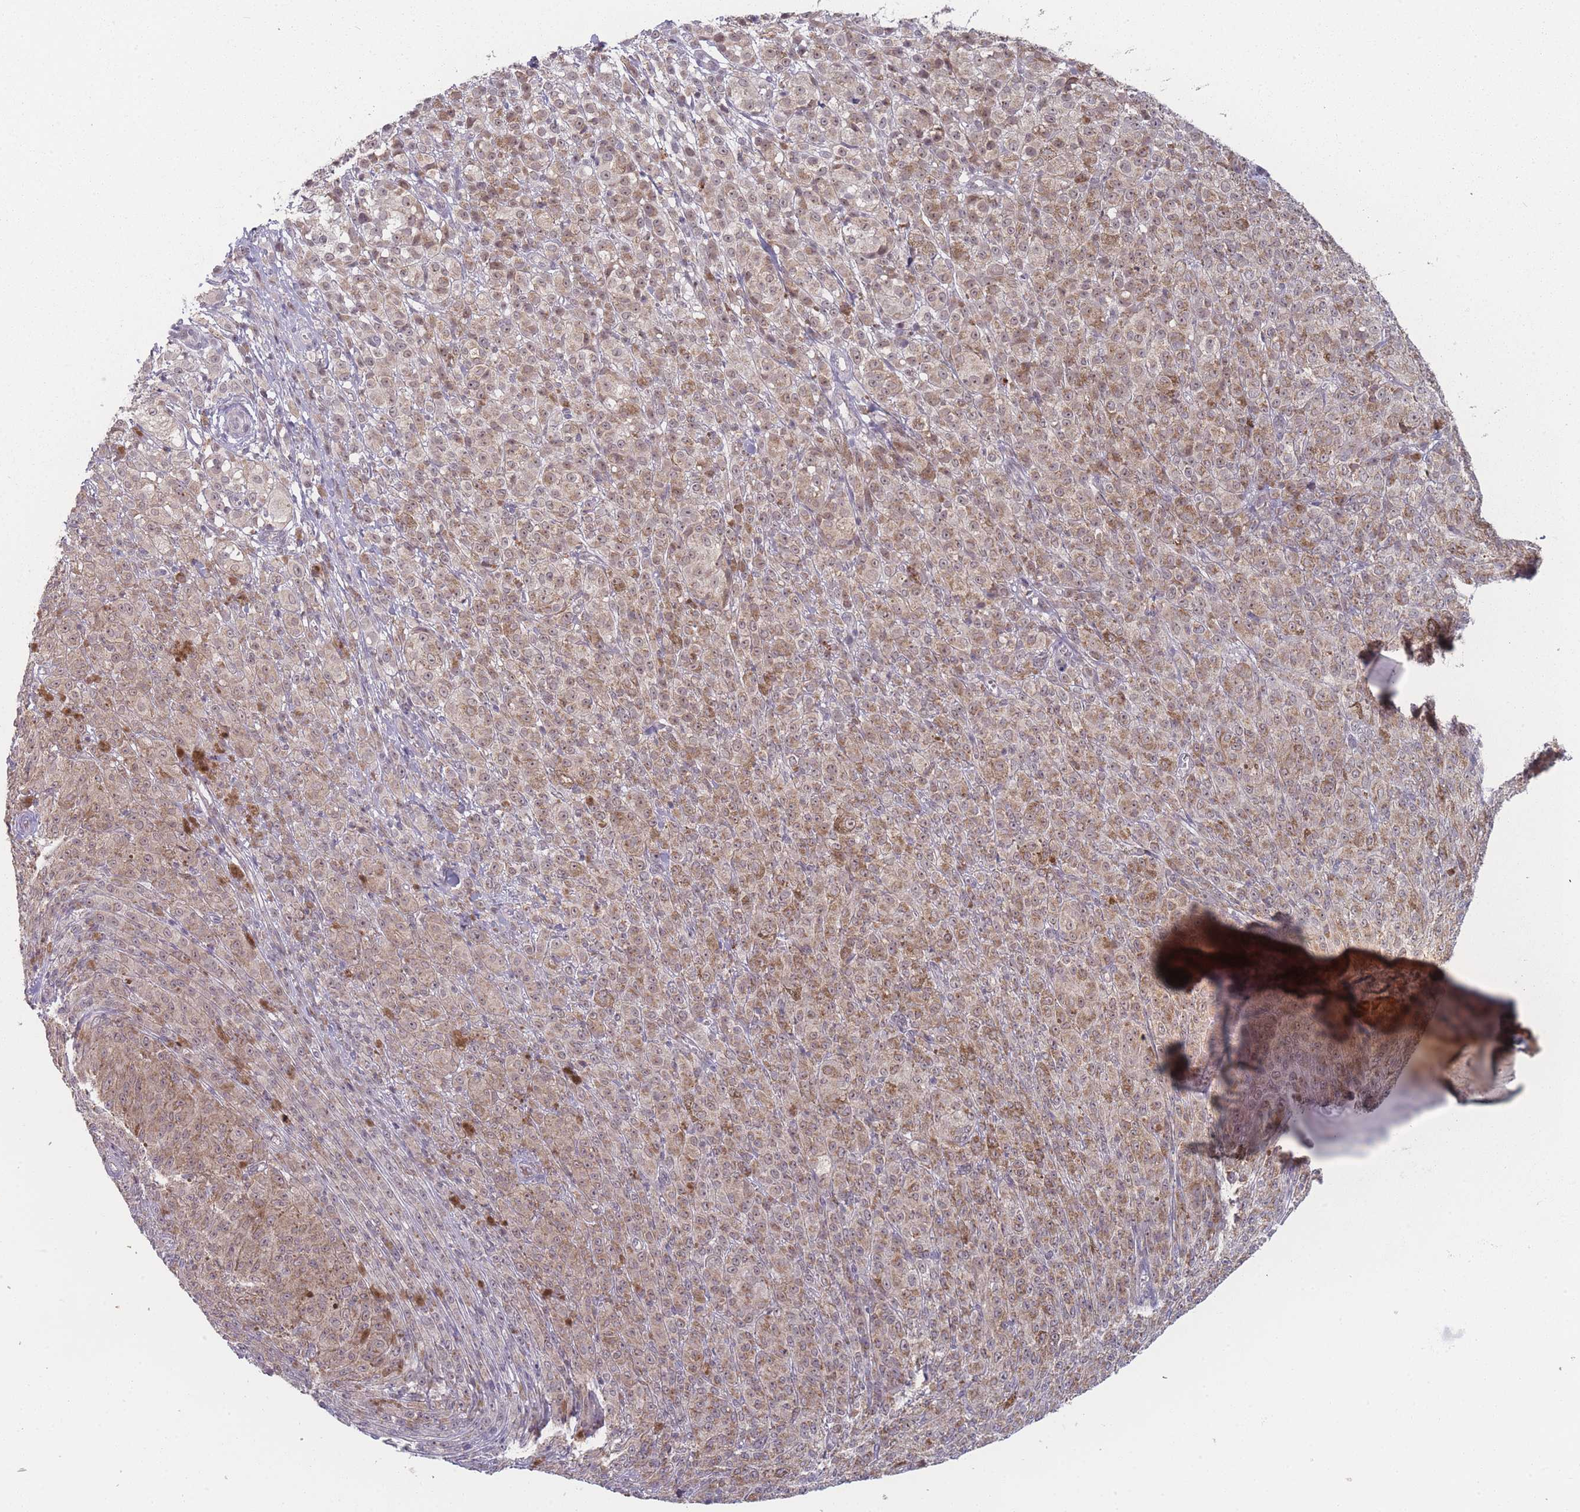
{"staining": {"intensity": "moderate", "quantity": ">75%", "location": "cytoplasmic/membranous,nuclear"}, "tissue": "melanoma", "cell_type": "Tumor cells", "image_type": "cancer", "snomed": [{"axis": "morphology", "description": "Malignant melanoma, NOS"}, {"axis": "topography", "description": "Skin"}], "caption": "Immunohistochemistry (IHC) of human malignant melanoma reveals medium levels of moderate cytoplasmic/membranous and nuclear expression in approximately >75% of tumor cells.", "gene": "TMEM232", "patient": {"sex": "female", "age": 52}}